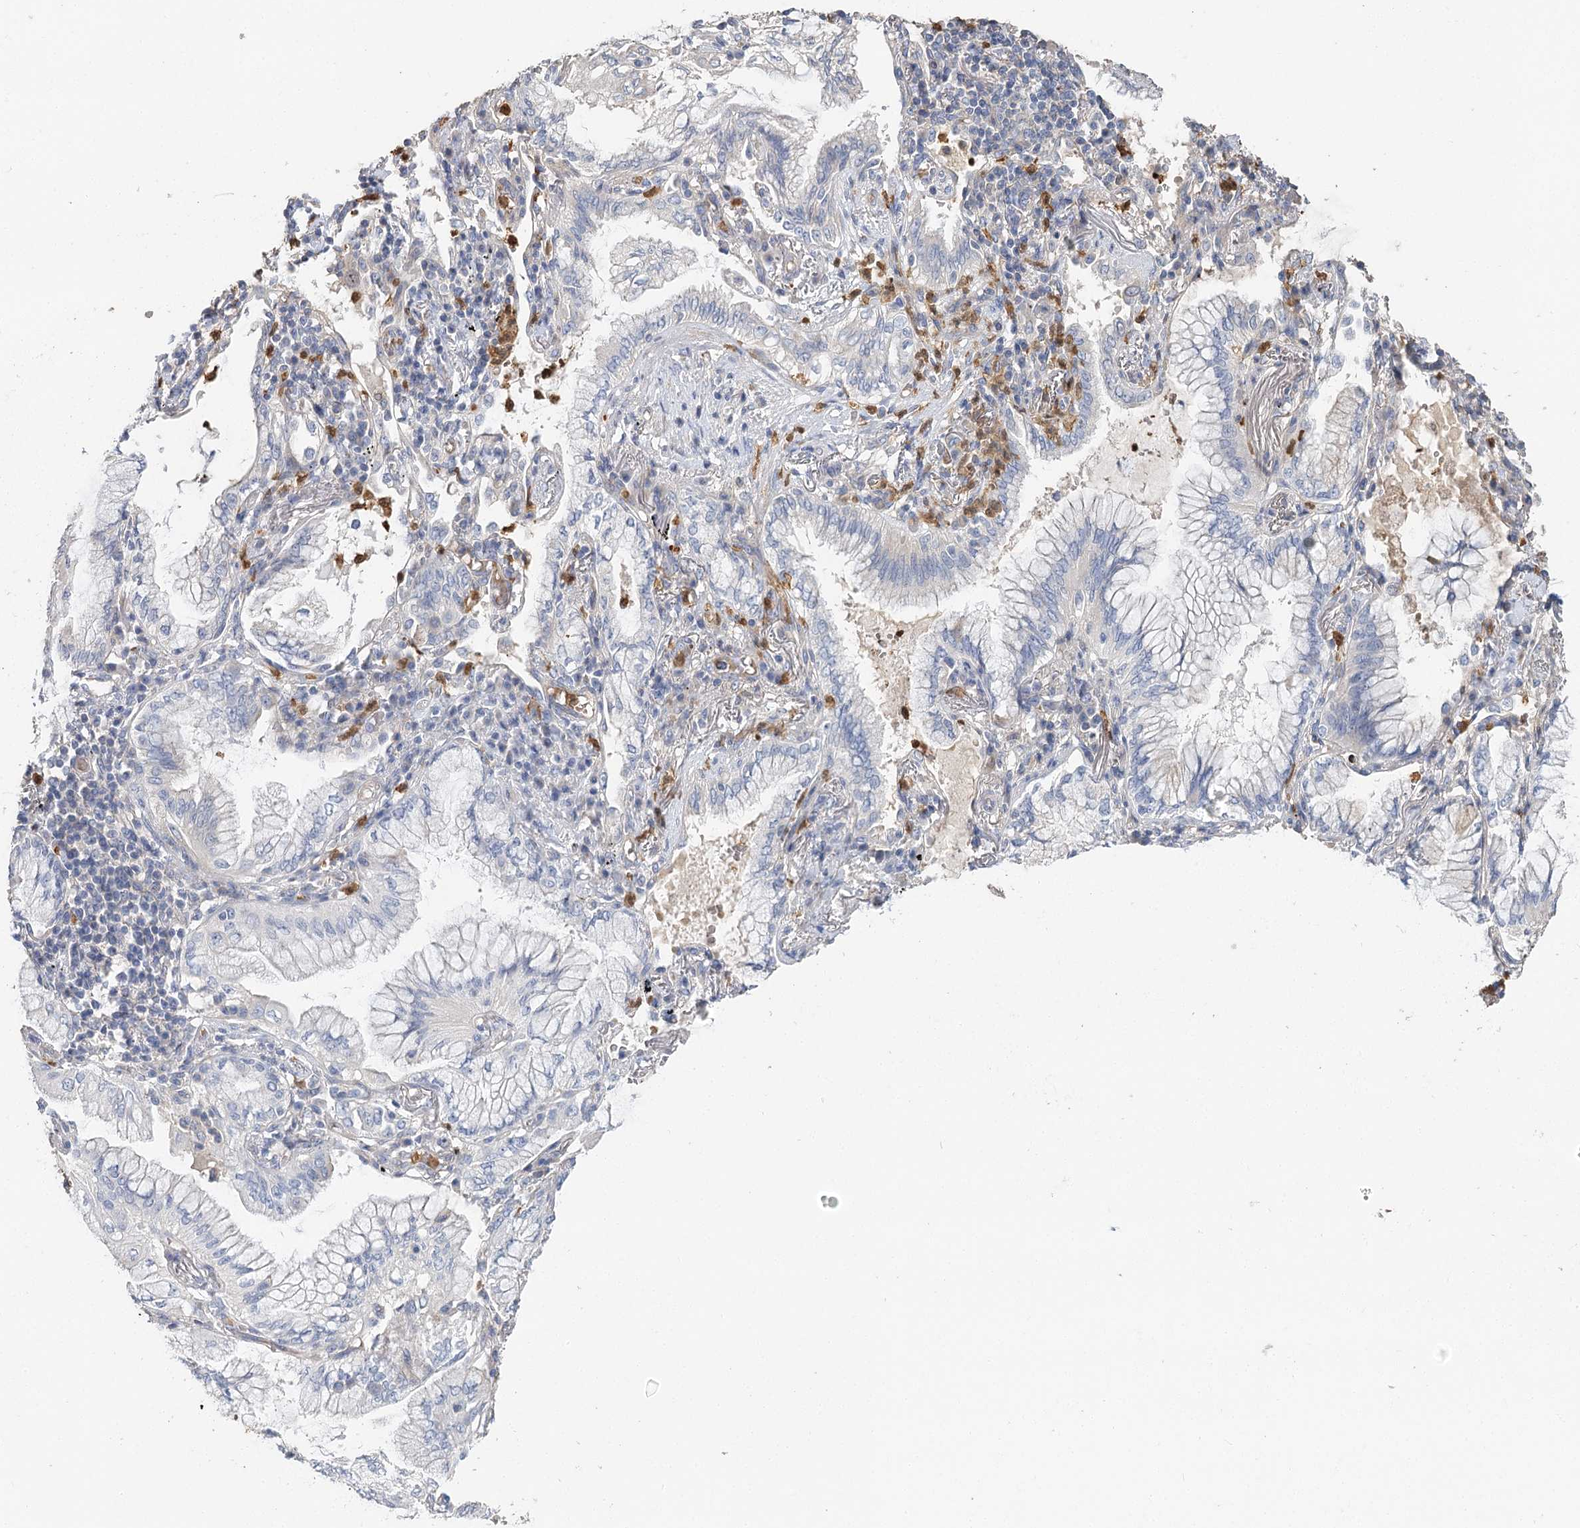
{"staining": {"intensity": "negative", "quantity": "none", "location": "none"}, "tissue": "lung cancer", "cell_type": "Tumor cells", "image_type": "cancer", "snomed": [{"axis": "morphology", "description": "Adenocarcinoma, NOS"}, {"axis": "topography", "description": "Lung"}], "caption": "Tumor cells show no significant expression in lung cancer.", "gene": "EPB41L5", "patient": {"sex": "female", "age": 70}}